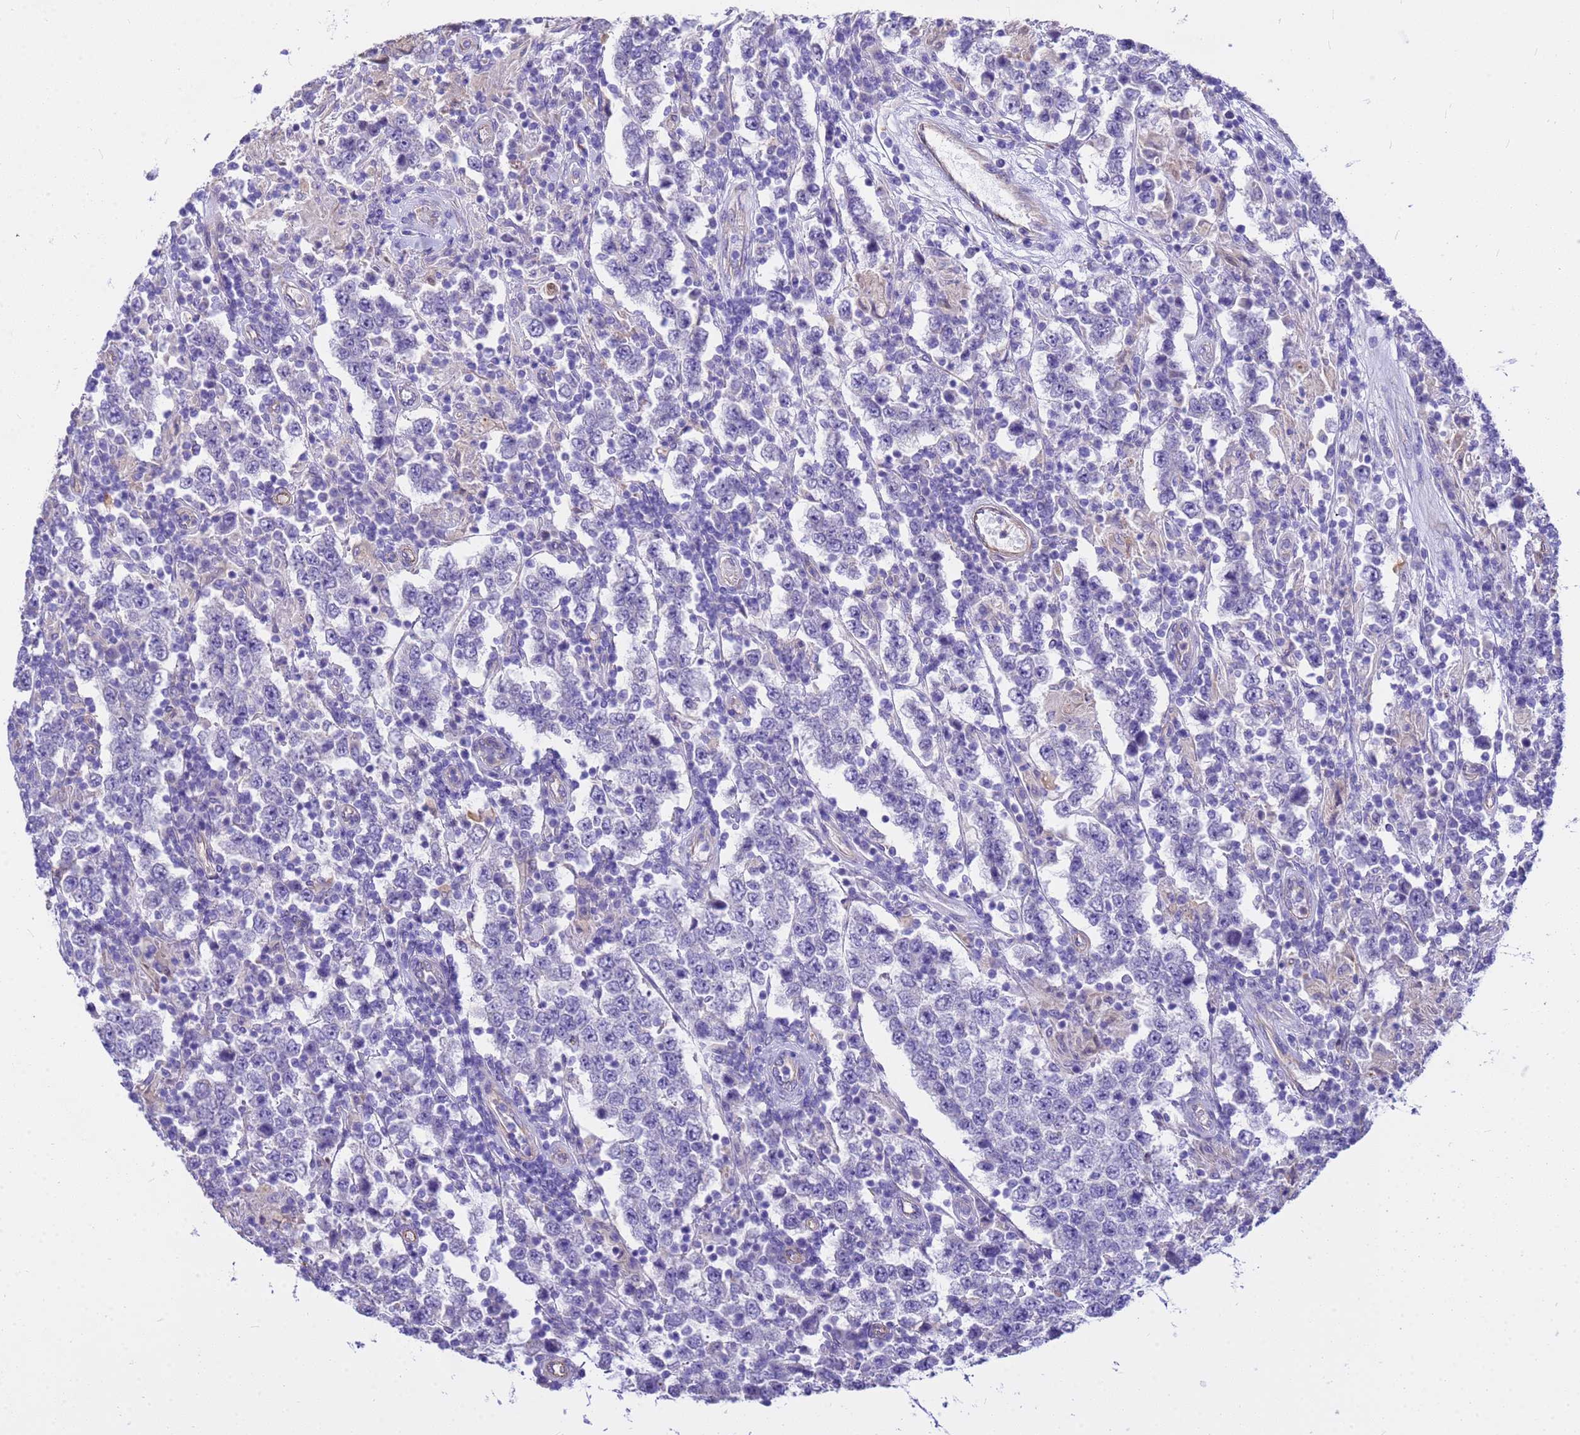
{"staining": {"intensity": "negative", "quantity": "none", "location": "none"}, "tissue": "testis cancer", "cell_type": "Tumor cells", "image_type": "cancer", "snomed": [{"axis": "morphology", "description": "Normal tissue, NOS"}, {"axis": "morphology", "description": "Urothelial carcinoma, High grade"}, {"axis": "morphology", "description": "Seminoma, NOS"}, {"axis": "morphology", "description": "Carcinoma, Embryonal, NOS"}, {"axis": "topography", "description": "Urinary bladder"}, {"axis": "topography", "description": "Testis"}], "caption": "Immunohistochemical staining of testis cancer displays no significant positivity in tumor cells.", "gene": "TCEAL3", "patient": {"sex": "male", "age": 41}}